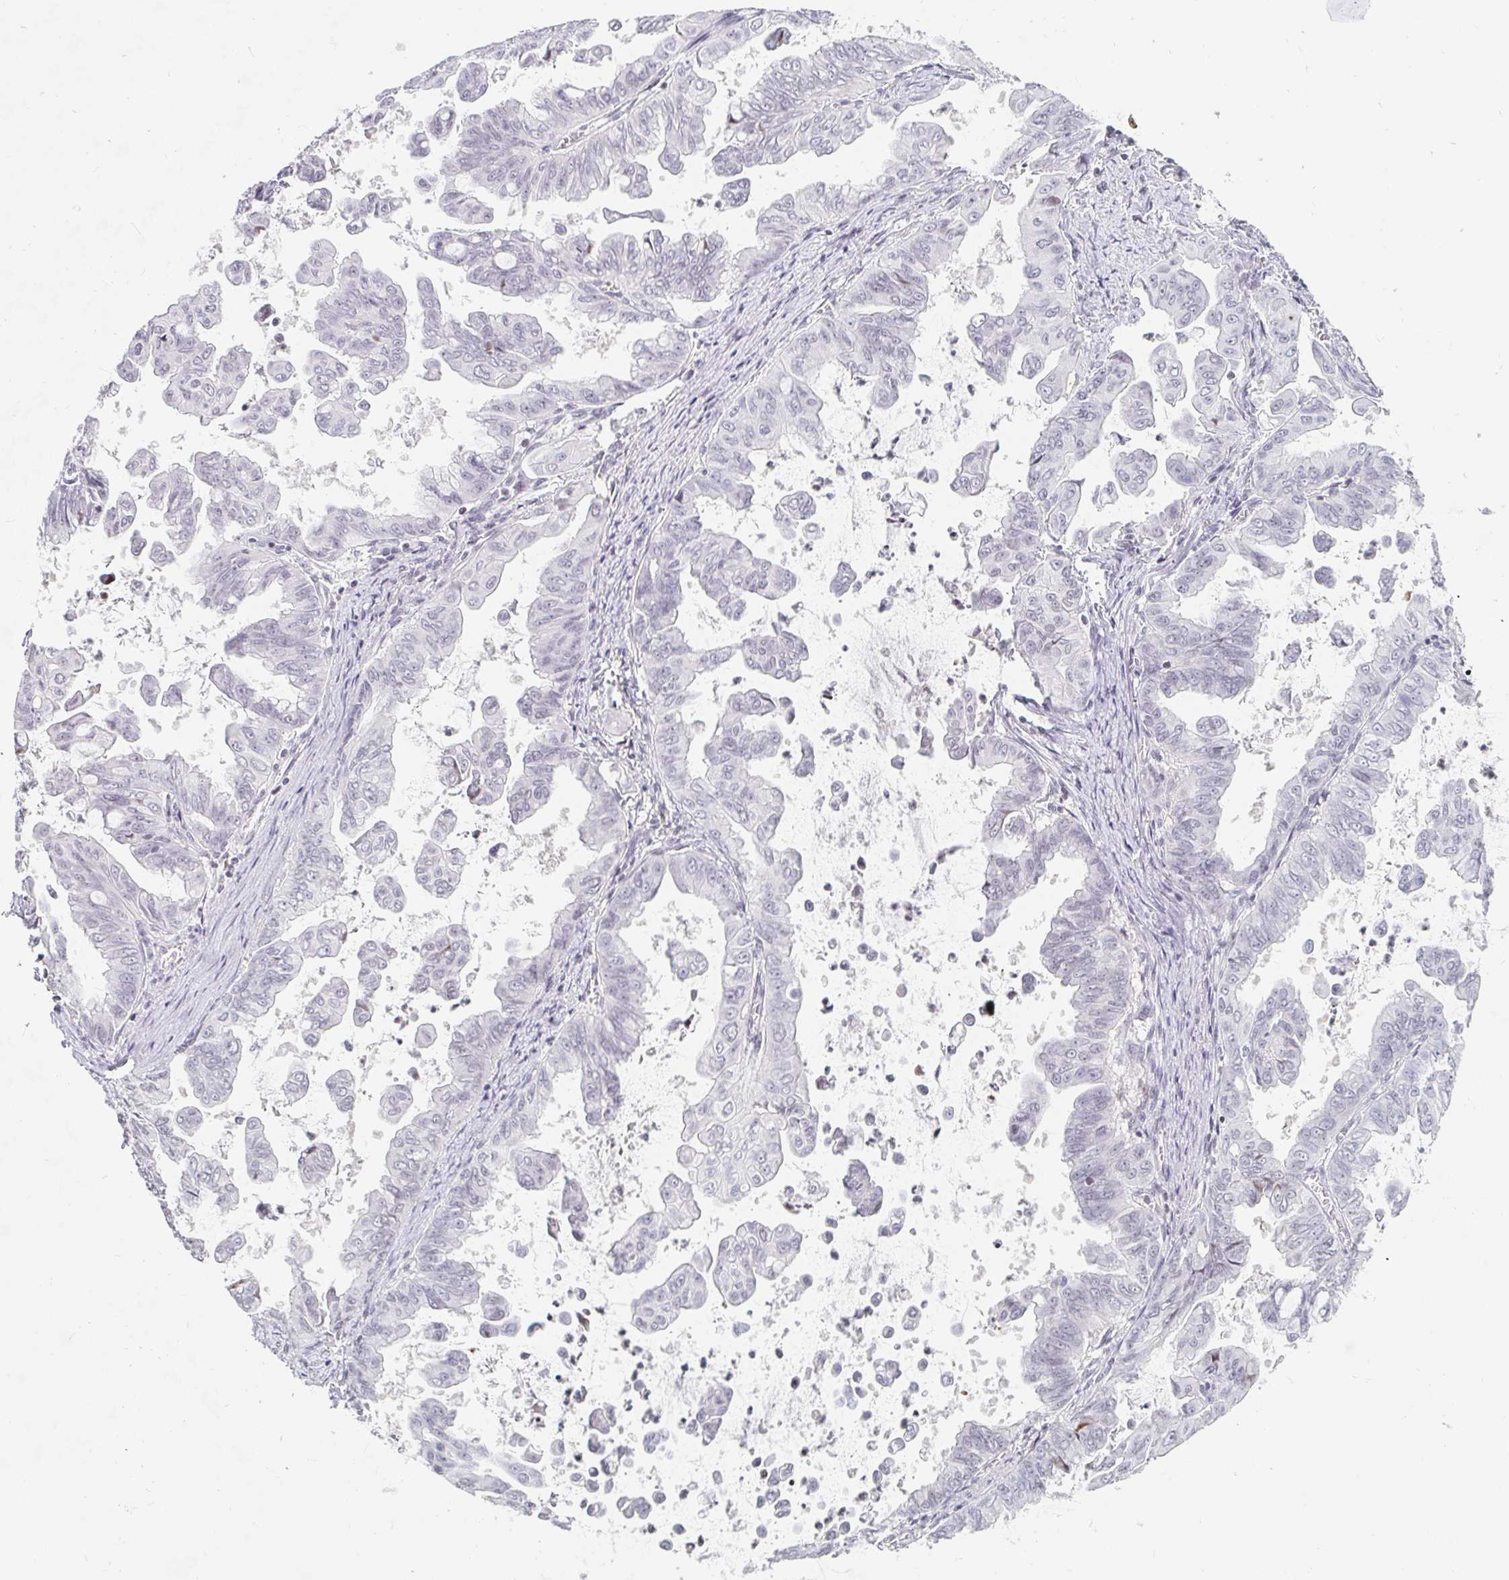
{"staining": {"intensity": "negative", "quantity": "none", "location": "none"}, "tissue": "stomach cancer", "cell_type": "Tumor cells", "image_type": "cancer", "snomed": [{"axis": "morphology", "description": "Adenocarcinoma, NOS"}, {"axis": "topography", "description": "Stomach, upper"}], "caption": "Protein analysis of adenocarcinoma (stomach) displays no significant expression in tumor cells. (DAB IHC, high magnification).", "gene": "NME9", "patient": {"sex": "male", "age": 80}}